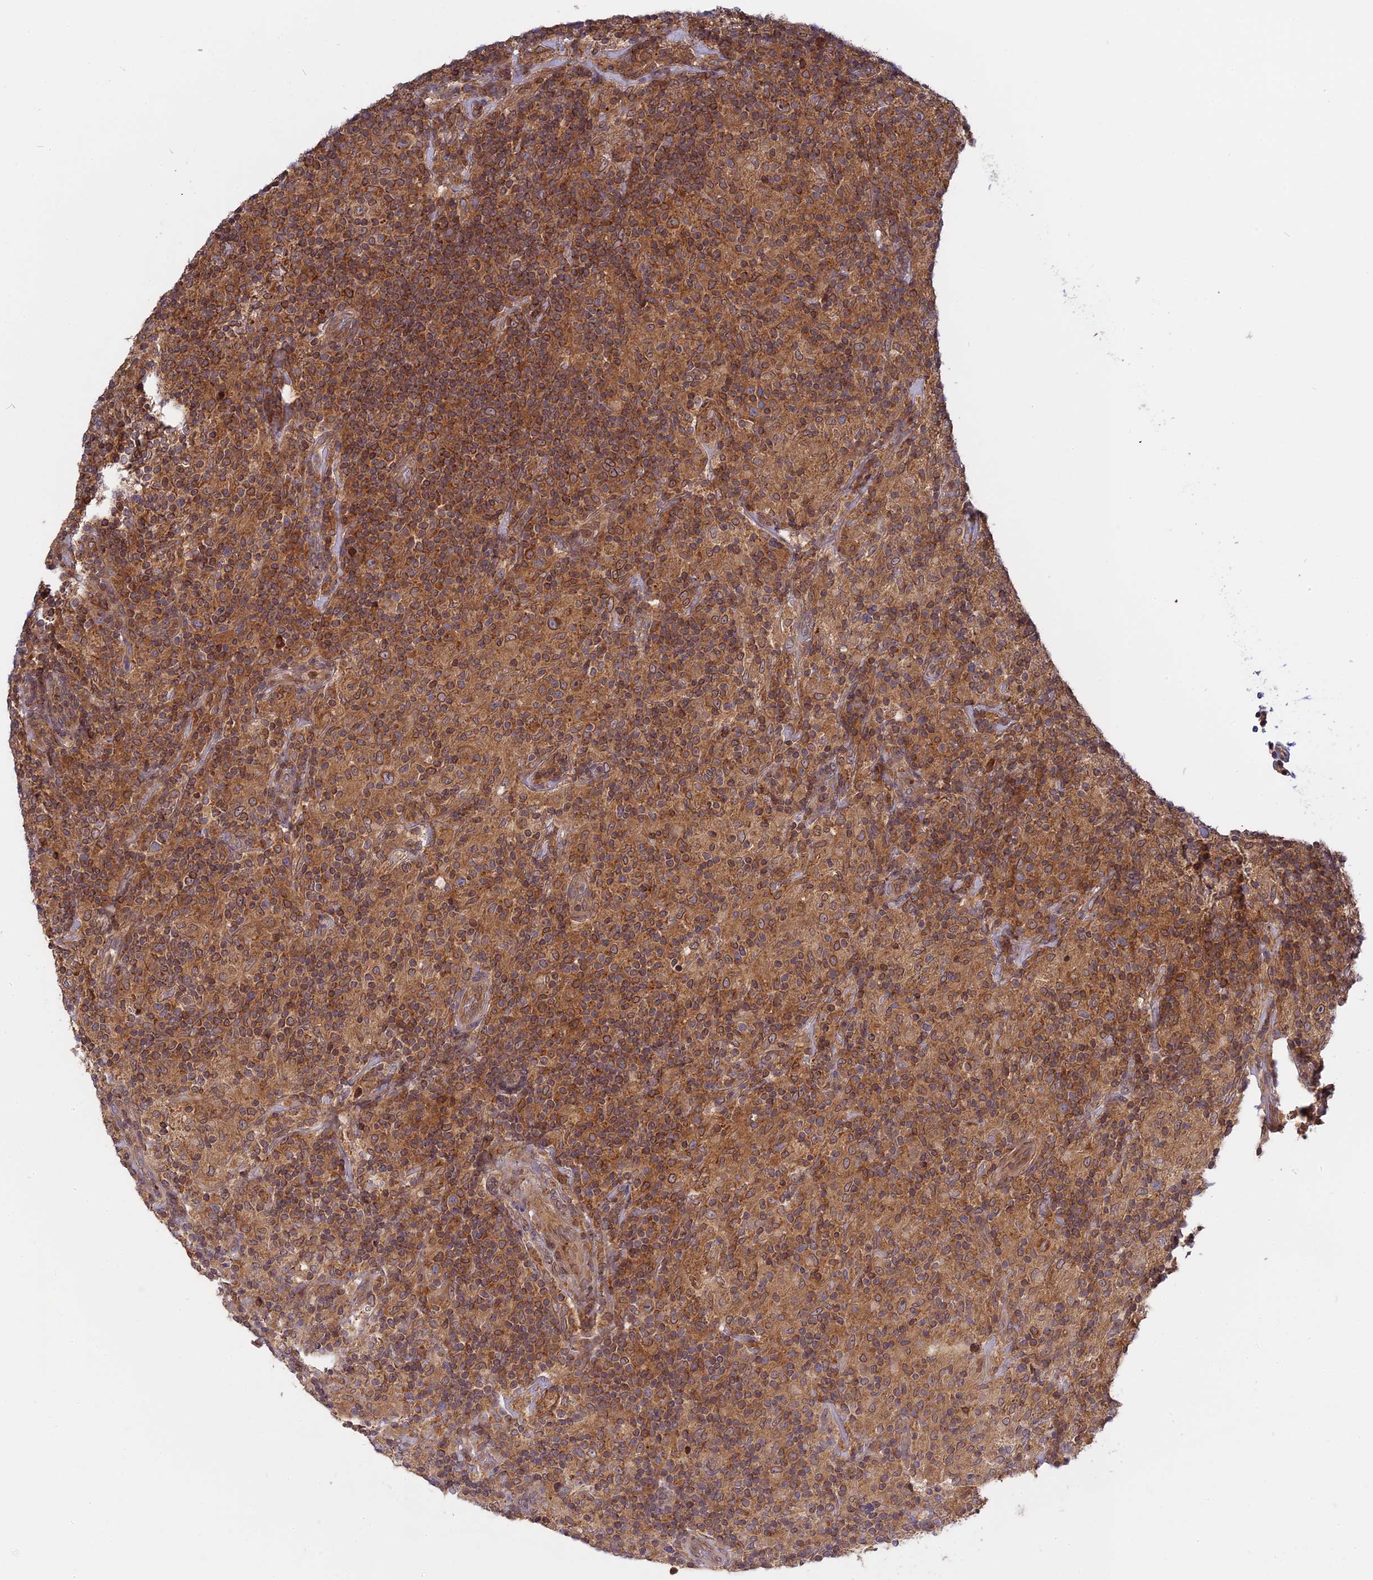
{"staining": {"intensity": "moderate", "quantity": ">75%", "location": "cytoplasmic/membranous"}, "tissue": "lymphoma", "cell_type": "Tumor cells", "image_type": "cancer", "snomed": [{"axis": "morphology", "description": "Hodgkin's disease, NOS"}, {"axis": "topography", "description": "Lymph node"}], "caption": "IHC (DAB) staining of human Hodgkin's disease displays moderate cytoplasmic/membranous protein staining in approximately >75% of tumor cells.", "gene": "IL21R", "patient": {"sex": "male", "age": 70}}